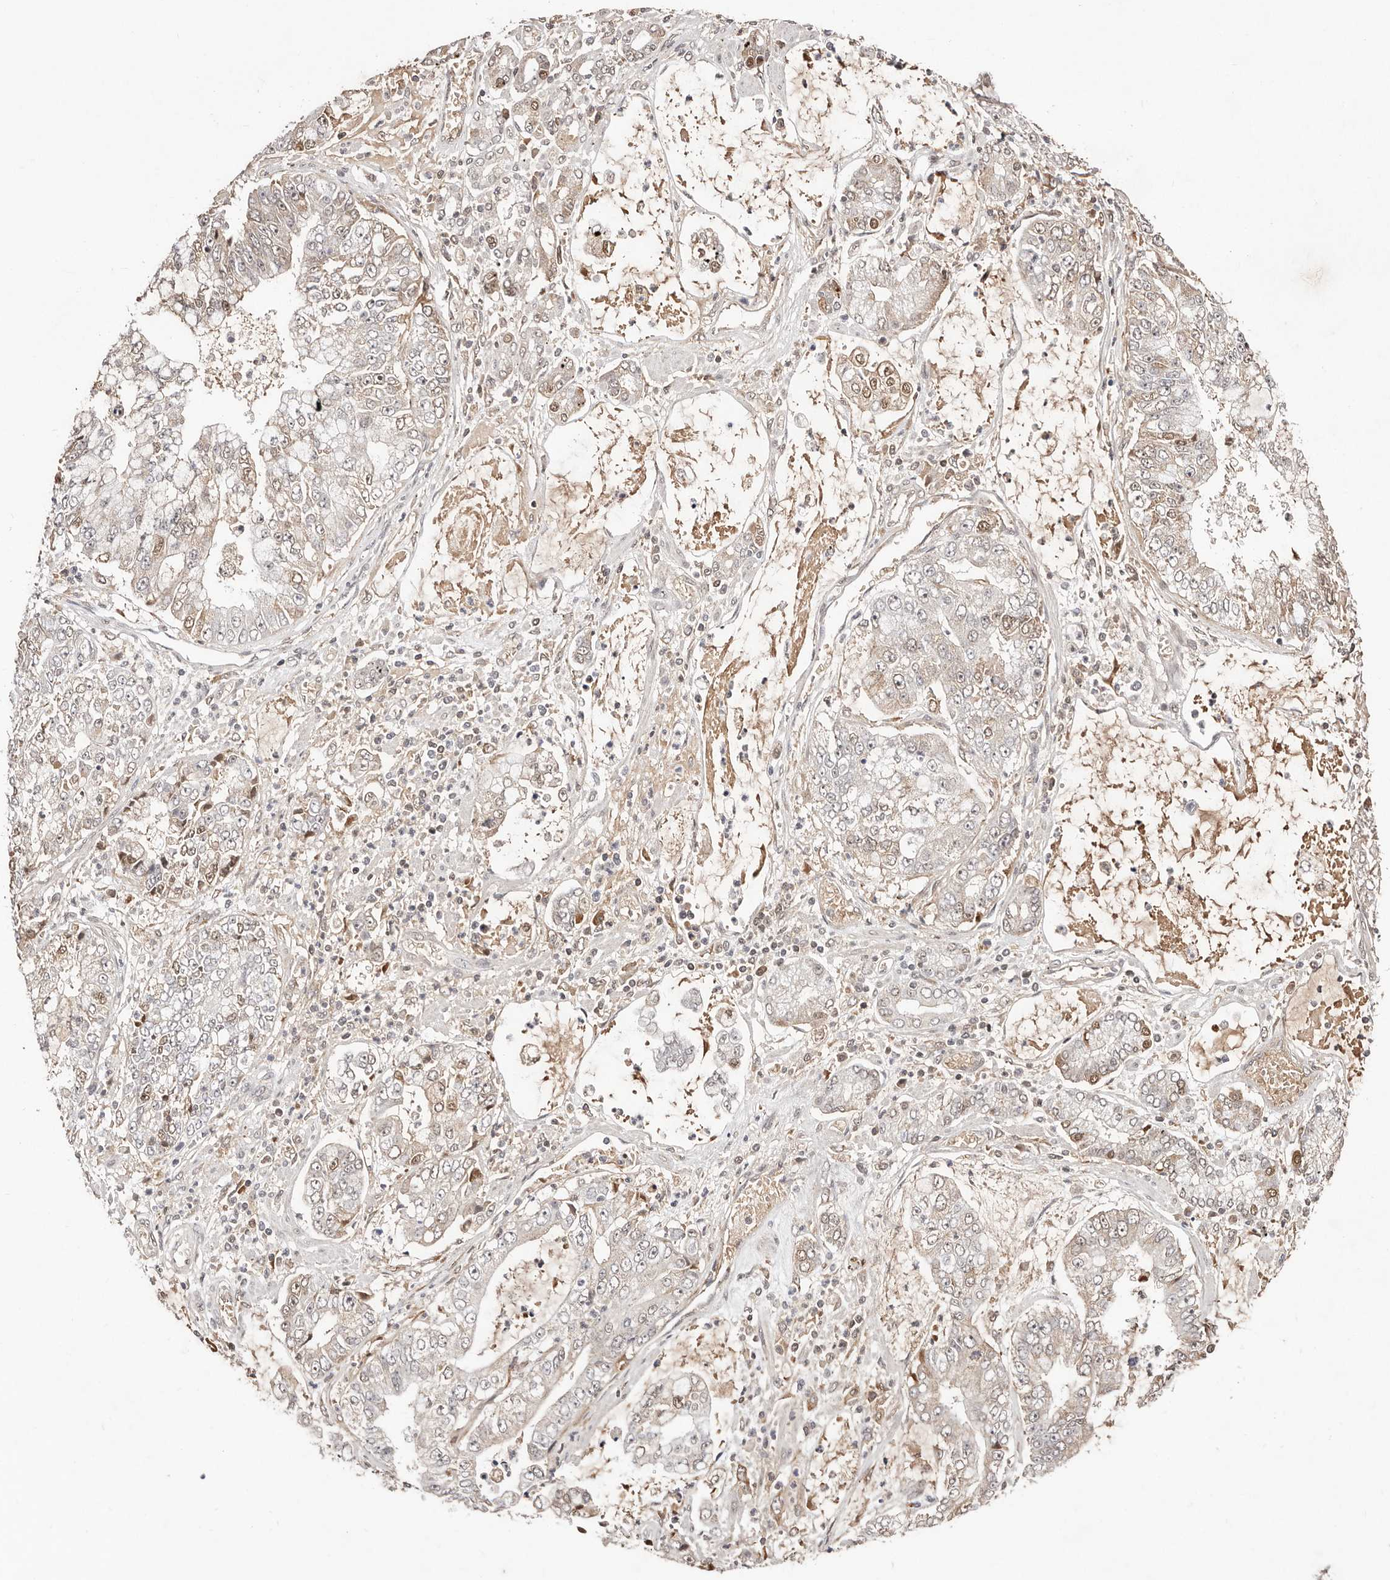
{"staining": {"intensity": "weak", "quantity": "<25%", "location": "nuclear"}, "tissue": "stomach cancer", "cell_type": "Tumor cells", "image_type": "cancer", "snomed": [{"axis": "morphology", "description": "Adenocarcinoma, NOS"}, {"axis": "topography", "description": "Stomach"}], "caption": "Tumor cells are negative for brown protein staining in stomach adenocarcinoma.", "gene": "BICRAL", "patient": {"sex": "male", "age": 76}}